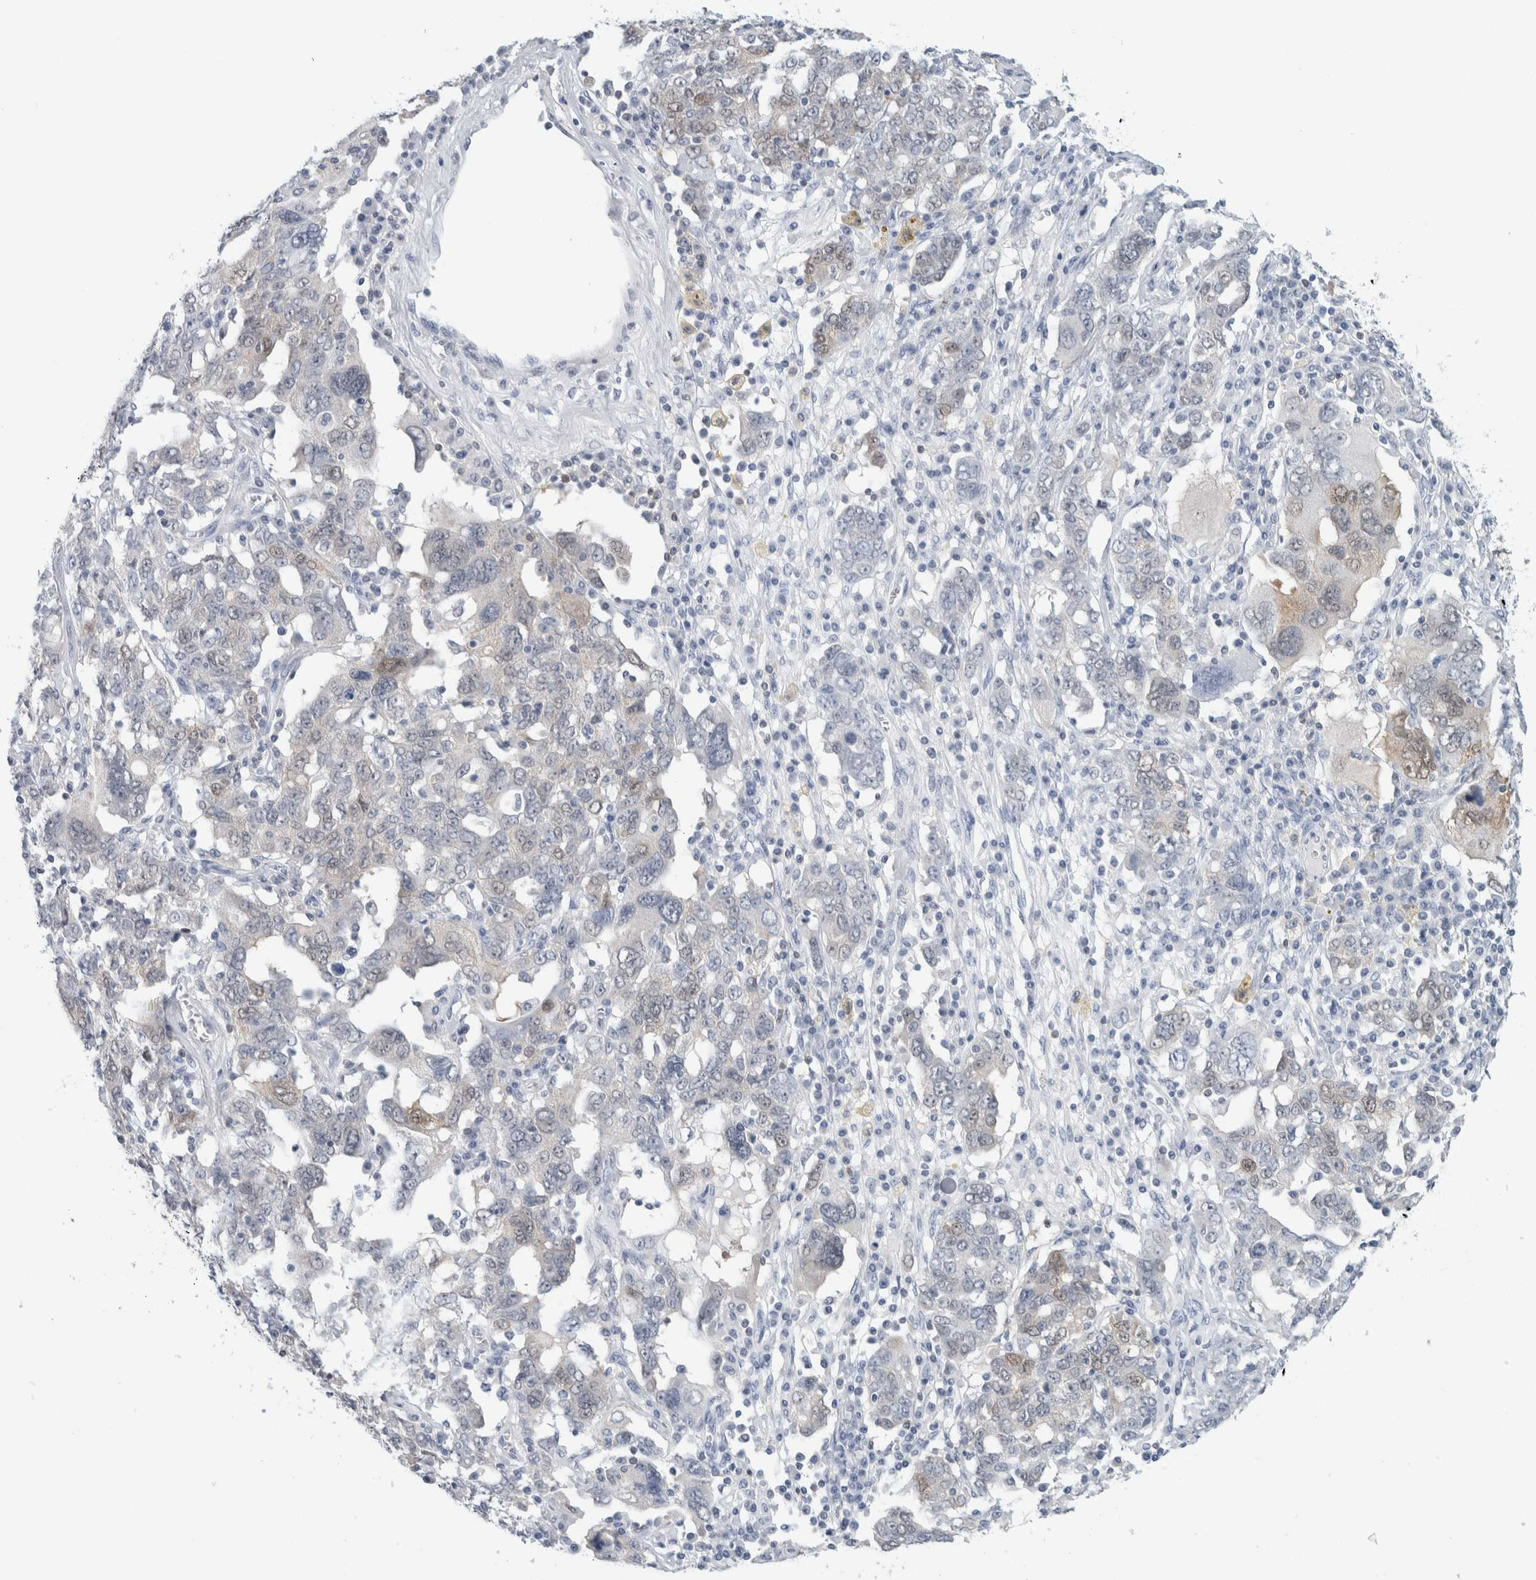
{"staining": {"intensity": "weak", "quantity": "<25%", "location": "cytoplasmic/membranous"}, "tissue": "ovarian cancer", "cell_type": "Tumor cells", "image_type": "cancer", "snomed": [{"axis": "morphology", "description": "Carcinoma, endometroid"}, {"axis": "topography", "description": "Ovary"}], "caption": "This is an IHC micrograph of ovarian endometroid carcinoma. There is no staining in tumor cells.", "gene": "CASP6", "patient": {"sex": "female", "age": 62}}